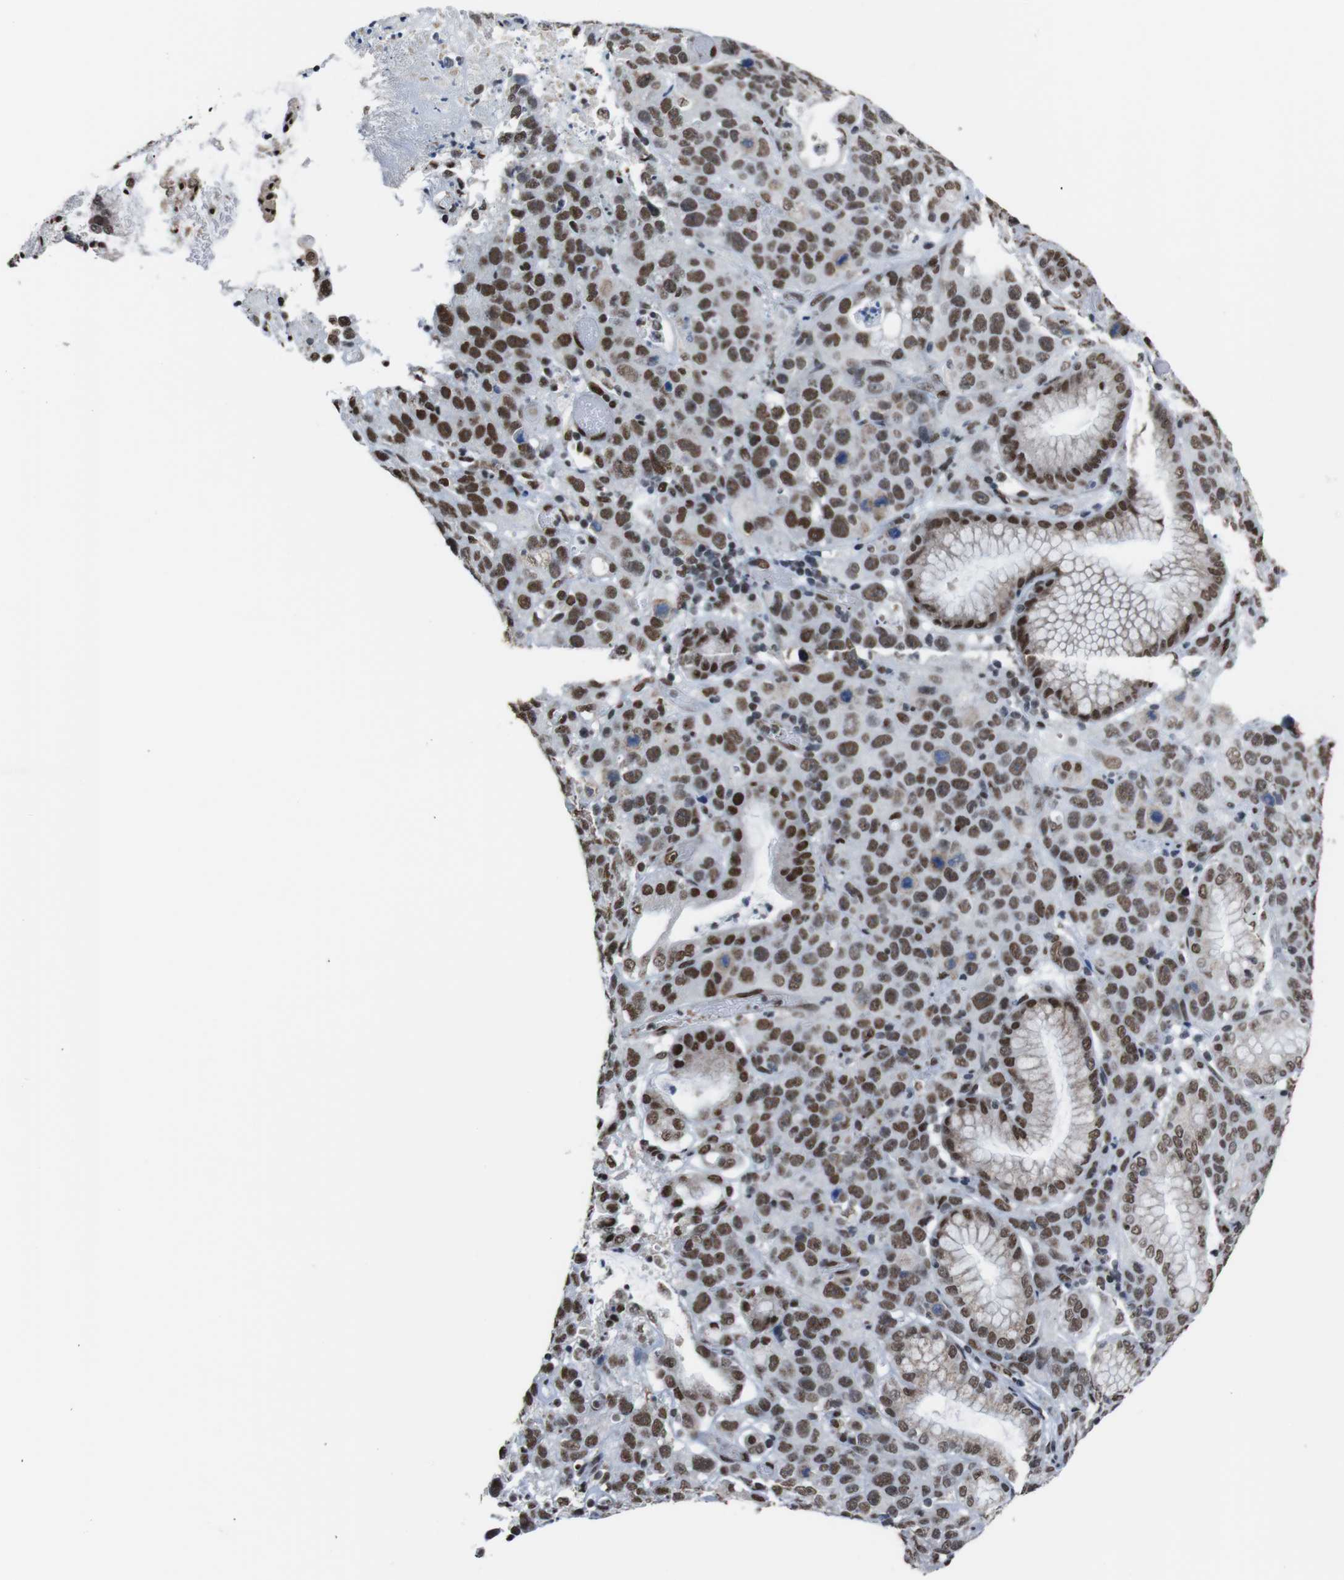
{"staining": {"intensity": "moderate", "quantity": ">75%", "location": "nuclear"}, "tissue": "stomach cancer", "cell_type": "Tumor cells", "image_type": "cancer", "snomed": [{"axis": "morphology", "description": "Normal tissue, NOS"}, {"axis": "morphology", "description": "Adenocarcinoma, NOS"}, {"axis": "topography", "description": "Stomach"}], "caption": "Immunohistochemistry (IHC) photomicrograph of neoplastic tissue: stomach cancer stained using immunohistochemistry (IHC) demonstrates medium levels of moderate protein expression localized specifically in the nuclear of tumor cells, appearing as a nuclear brown color.", "gene": "ROMO1", "patient": {"sex": "male", "age": 48}}